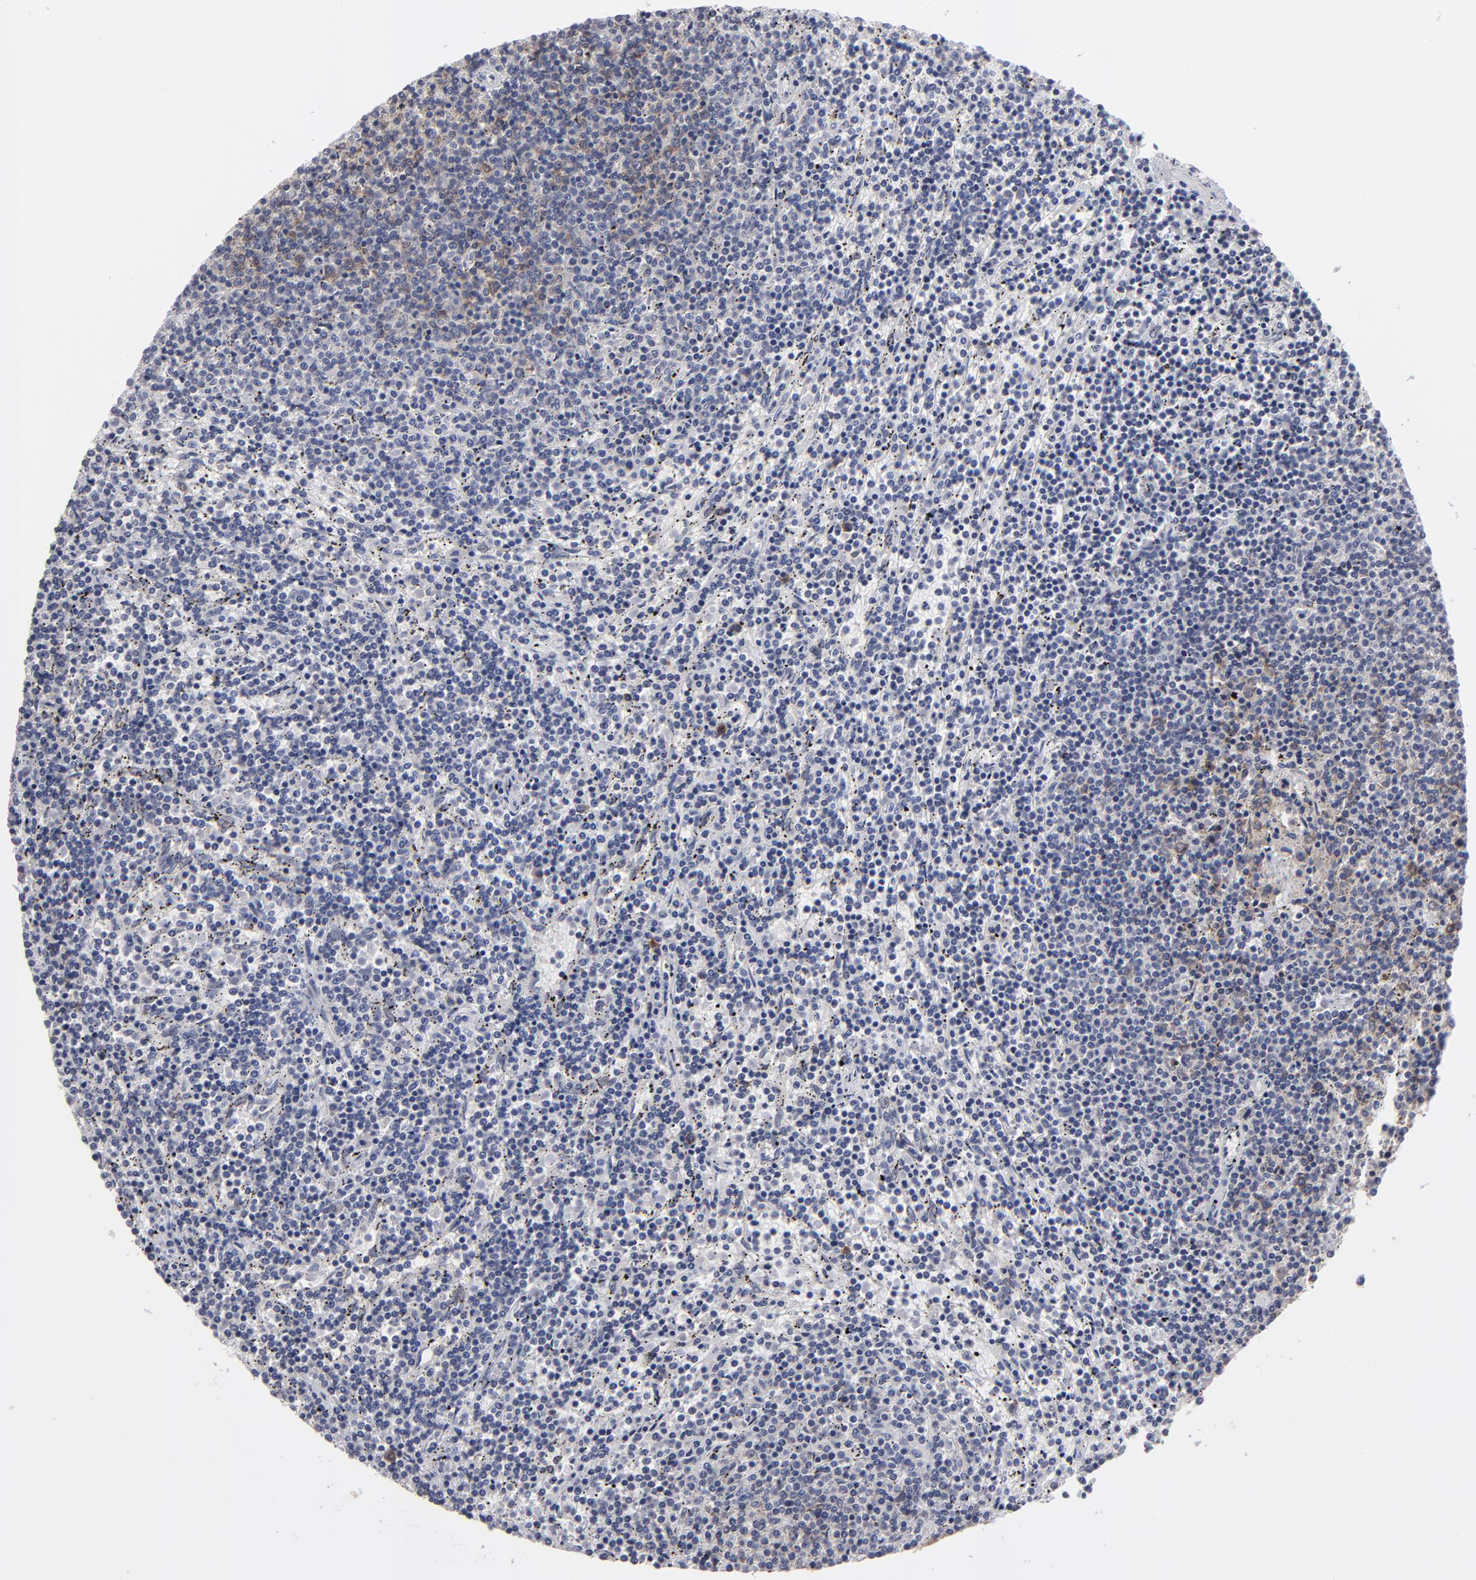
{"staining": {"intensity": "weak", "quantity": "25%-75%", "location": "cytoplasmic/membranous"}, "tissue": "lymphoma", "cell_type": "Tumor cells", "image_type": "cancer", "snomed": [{"axis": "morphology", "description": "Malignant lymphoma, non-Hodgkin's type, Low grade"}, {"axis": "topography", "description": "Spleen"}], "caption": "Immunohistochemical staining of human lymphoma shows low levels of weak cytoplasmic/membranous expression in approximately 25%-75% of tumor cells.", "gene": "CEP97", "patient": {"sex": "female", "age": 50}}